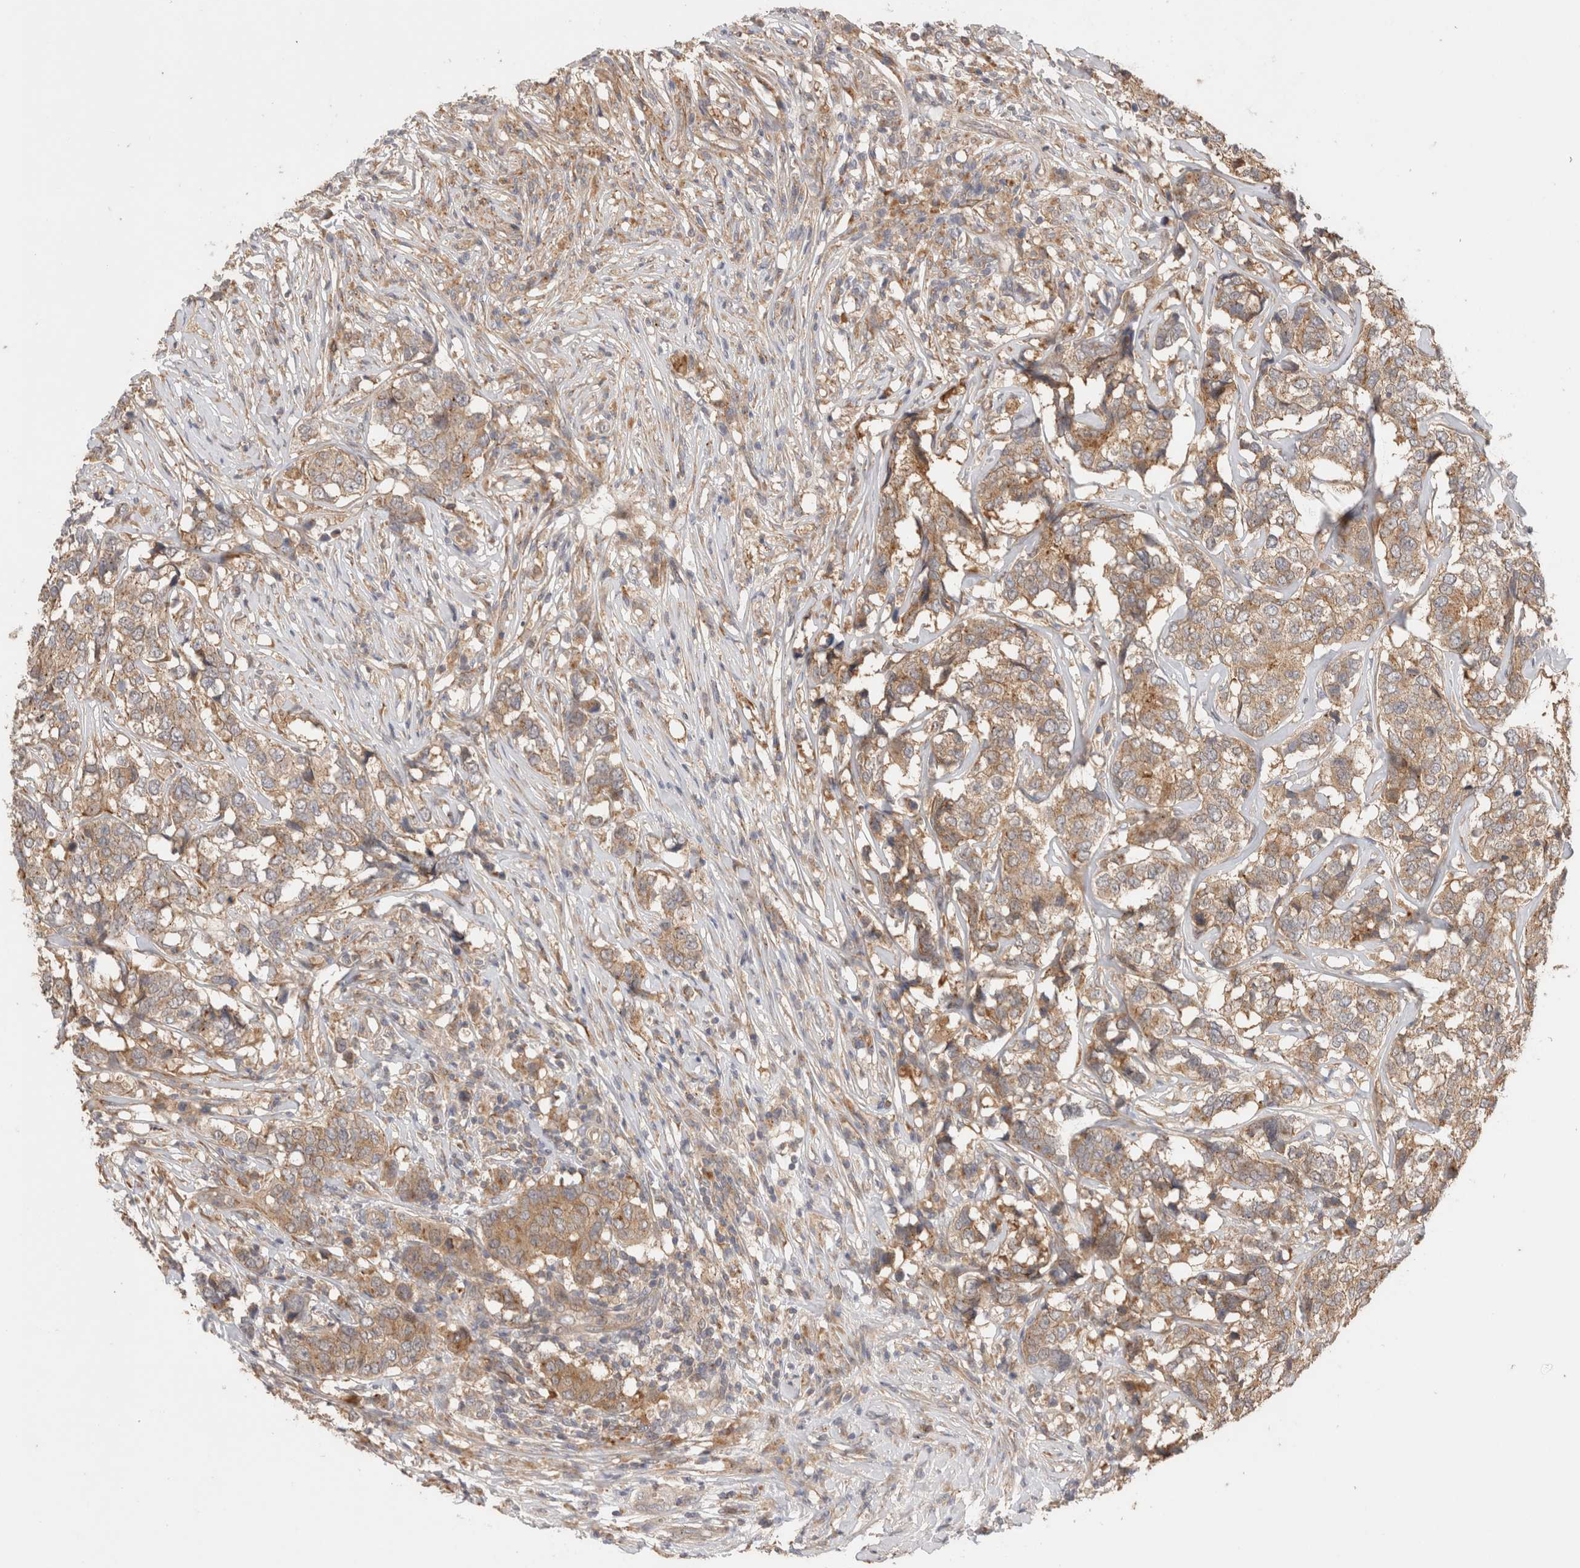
{"staining": {"intensity": "moderate", "quantity": ">75%", "location": "cytoplasmic/membranous"}, "tissue": "breast cancer", "cell_type": "Tumor cells", "image_type": "cancer", "snomed": [{"axis": "morphology", "description": "Lobular carcinoma"}, {"axis": "topography", "description": "Breast"}], "caption": "IHC (DAB (3,3'-diaminobenzidine)) staining of human breast lobular carcinoma shows moderate cytoplasmic/membranous protein staining in about >75% of tumor cells.", "gene": "VPS28", "patient": {"sex": "female", "age": 59}}